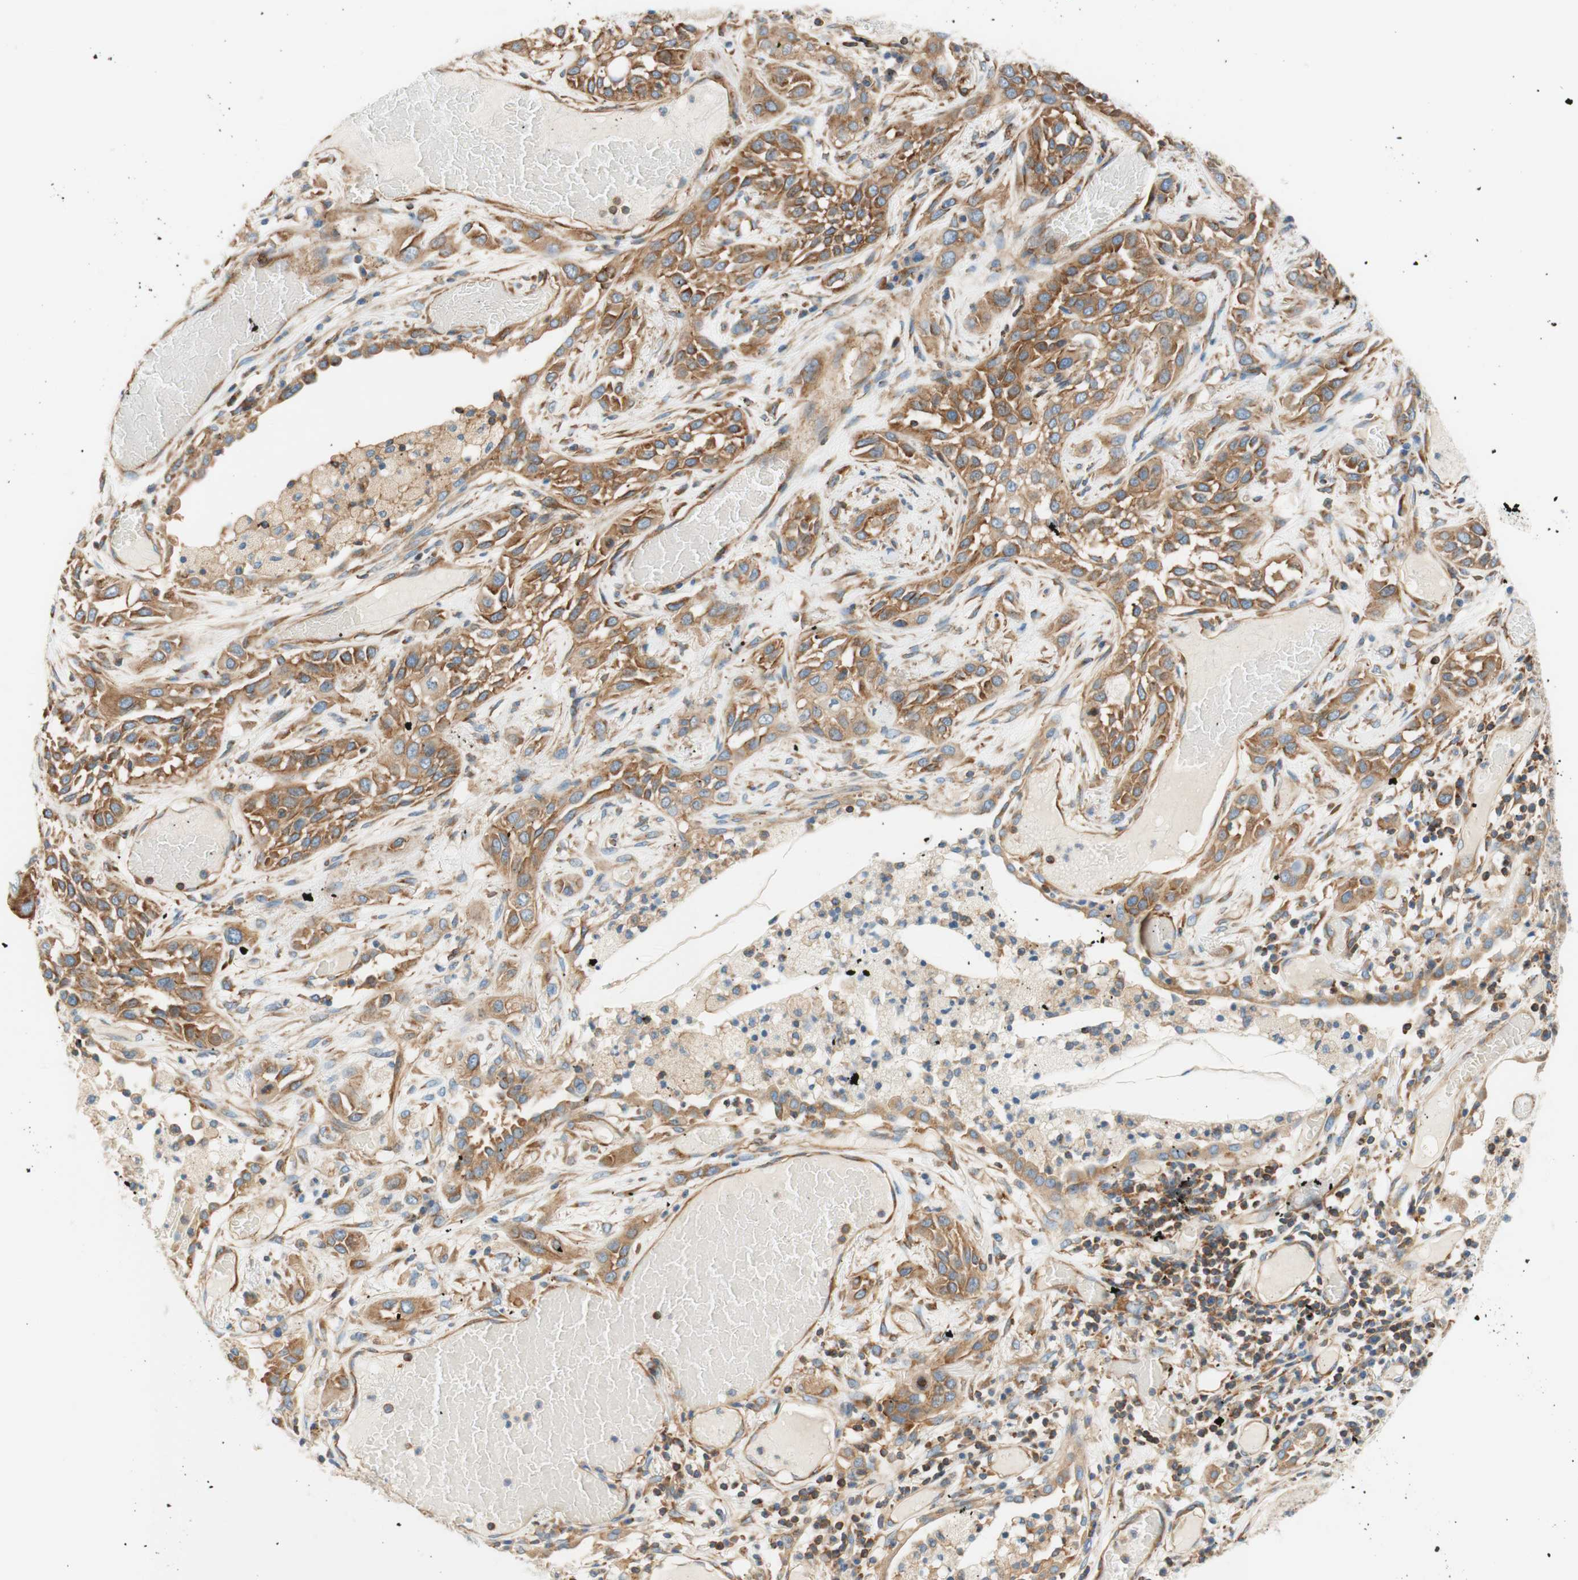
{"staining": {"intensity": "moderate", "quantity": ">75%", "location": "cytoplasmic/membranous"}, "tissue": "lung cancer", "cell_type": "Tumor cells", "image_type": "cancer", "snomed": [{"axis": "morphology", "description": "Squamous cell carcinoma, NOS"}, {"axis": "topography", "description": "Lung"}], "caption": "Brown immunohistochemical staining in human lung cancer displays moderate cytoplasmic/membranous expression in about >75% of tumor cells.", "gene": "VPS26A", "patient": {"sex": "male", "age": 71}}